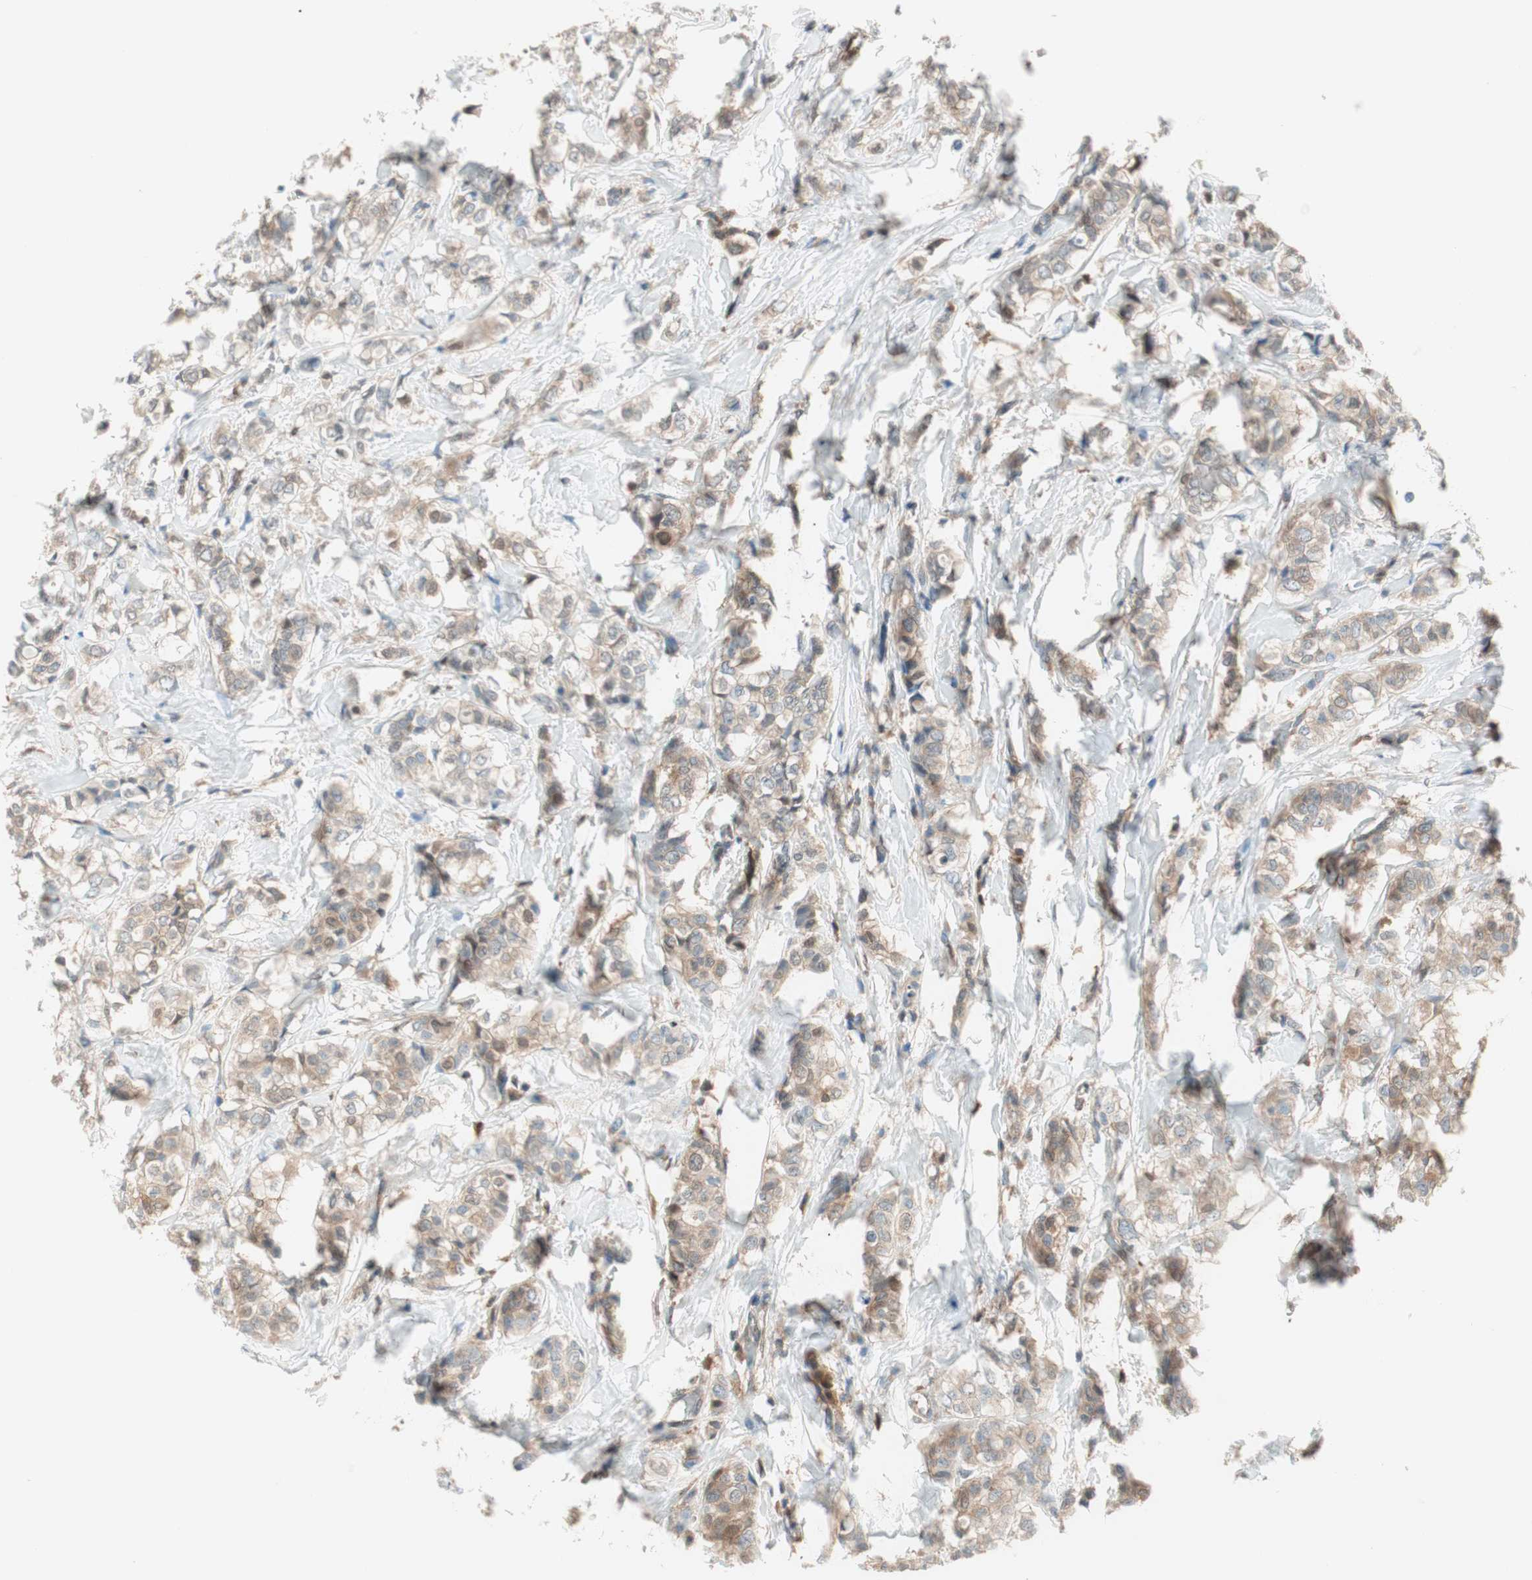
{"staining": {"intensity": "moderate", "quantity": ">75%", "location": "cytoplasmic/membranous"}, "tissue": "breast cancer", "cell_type": "Tumor cells", "image_type": "cancer", "snomed": [{"axis": "morphology", "description": "Lobular carcinoma"}, {"axis": "topography", "description": "Breast"}], "caption": "Protein analysis of lobular carcinoma (breast) tissue demonstrates moderate cytoplasmic/membranous positivity in about >75% of tumor cells.", "gene": "GALT", "patient": {"sex": "female", "age": 60}}